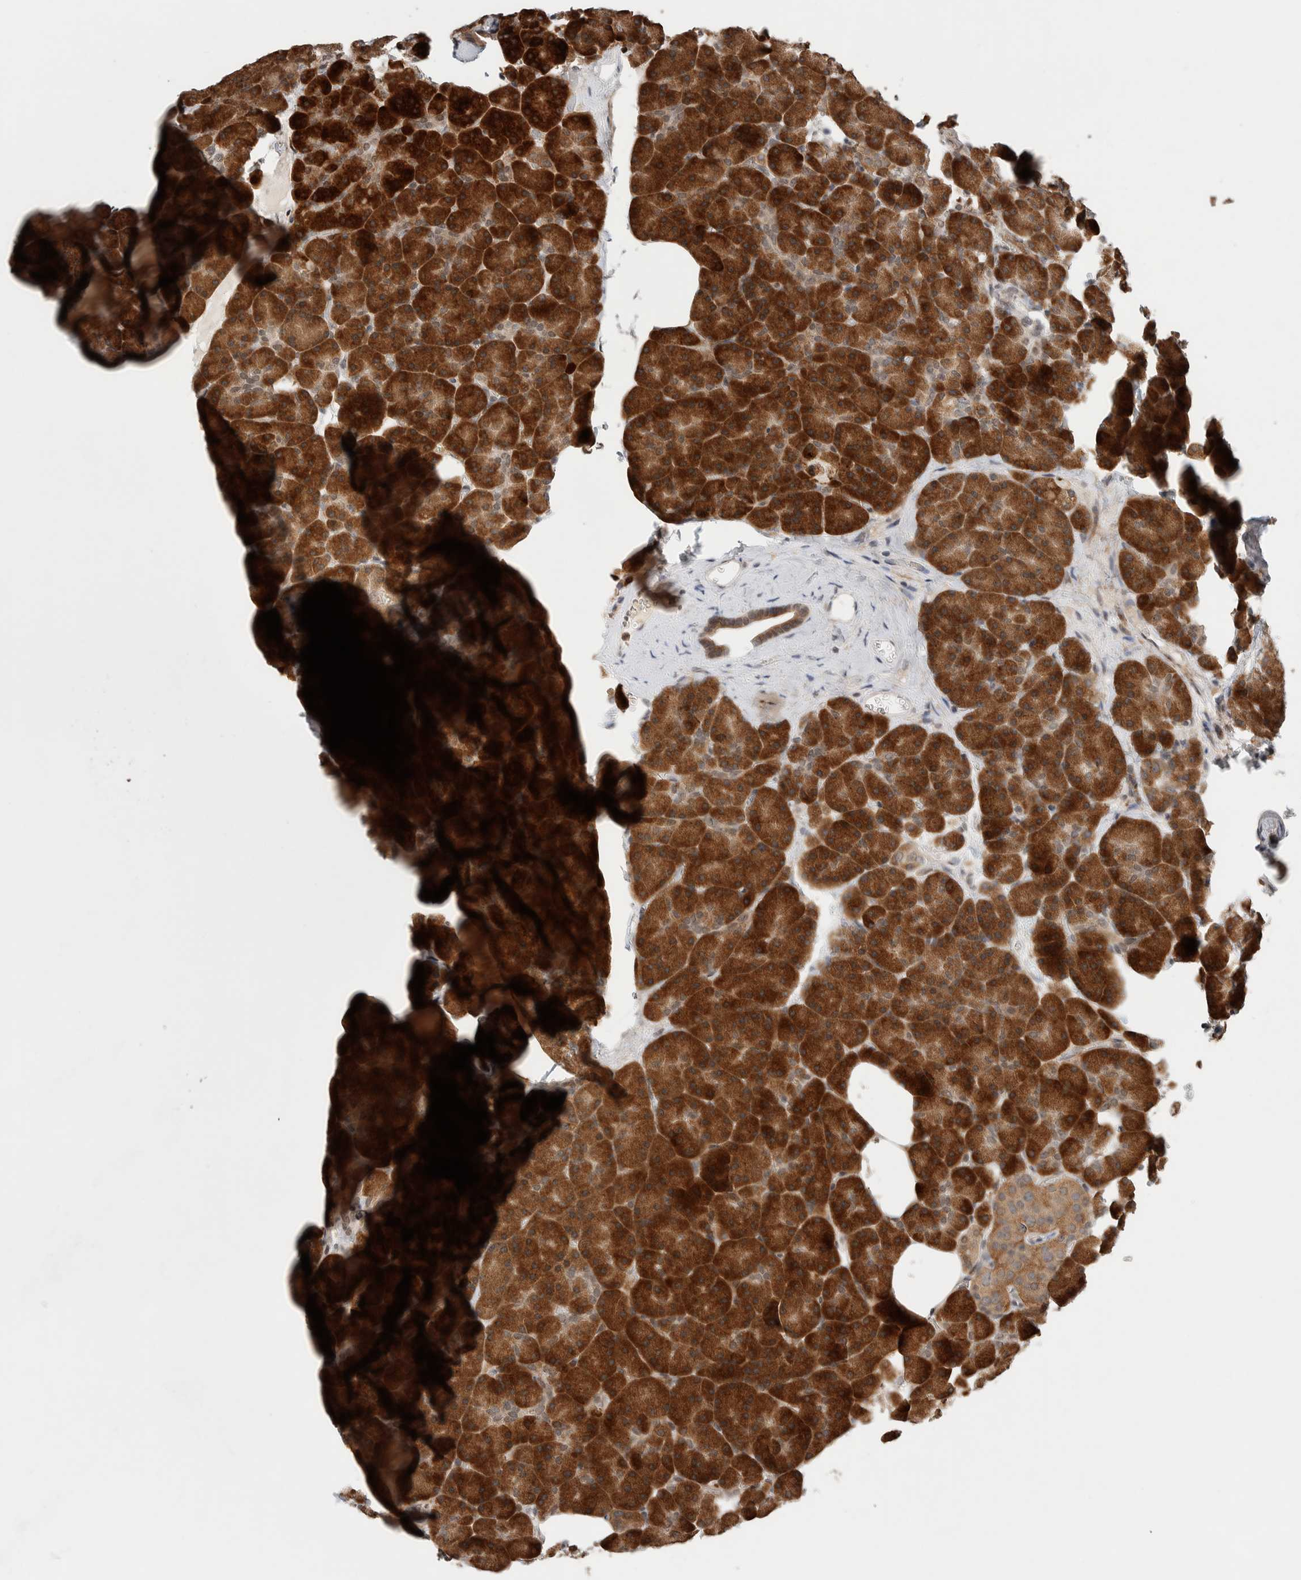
{"staining": {"intensity": "strong", "quantity": ">75%", "location": "cytoplasmic/membranous"}, "tissue": "pancreas", "cell_type": "Exocrine glandular cells", "image_type": "normal", "snomed": [{"axis": "morphology", "description": "Normal tissue, NOS"}, {"axis": "morphology", "description": "Carcinoid, malignant, NOS"}, {"axis": "topography", "description": "Pancreas"}], "caption": "Human pancreas stained for a protein (brown) shows strong cytoplasmic/membranous positive expression in about >75% of exocrine glandular cells.", "gene": "KCNK1", "patient": {"sex": "female", "age": 35}}